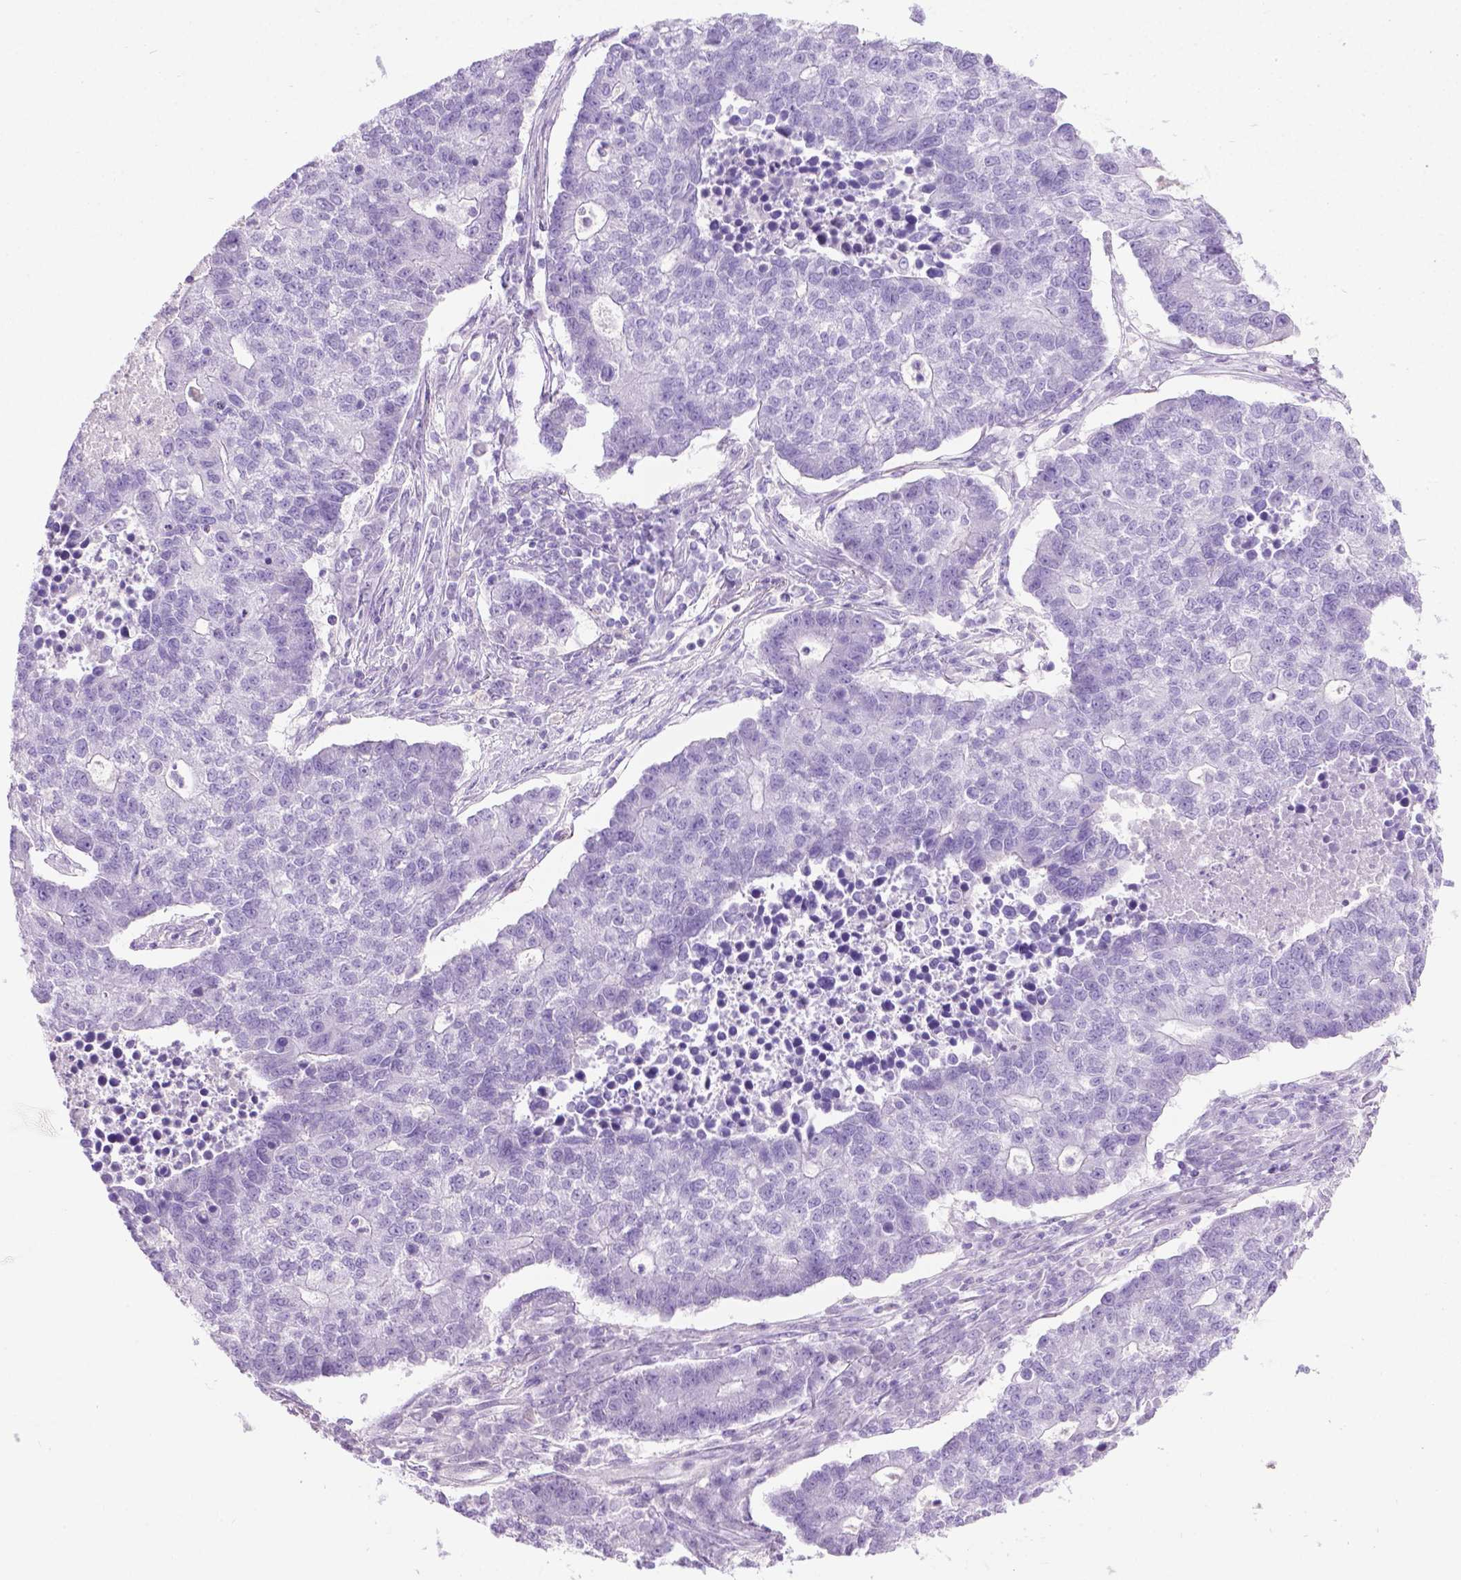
{"staining": {"intensity": "negative", "quantity": "none", "location": "none"}, "tissue": "lung cancer", "cell_type": "Tumor cells", "image_type": "cancer", "snomed": [{"axis": "morphology", "description": "Adenocarcinoma, NOS"}, {"axis": "topography", "description": "Lung"}], "caption": "This is an immunohistochemistry (IHC) micrograph of human adenocarcinoma (lung). There is no positivity in tumor cells.", "gene": "LELP1", "patient": {"sex": "male", "age": 57}}